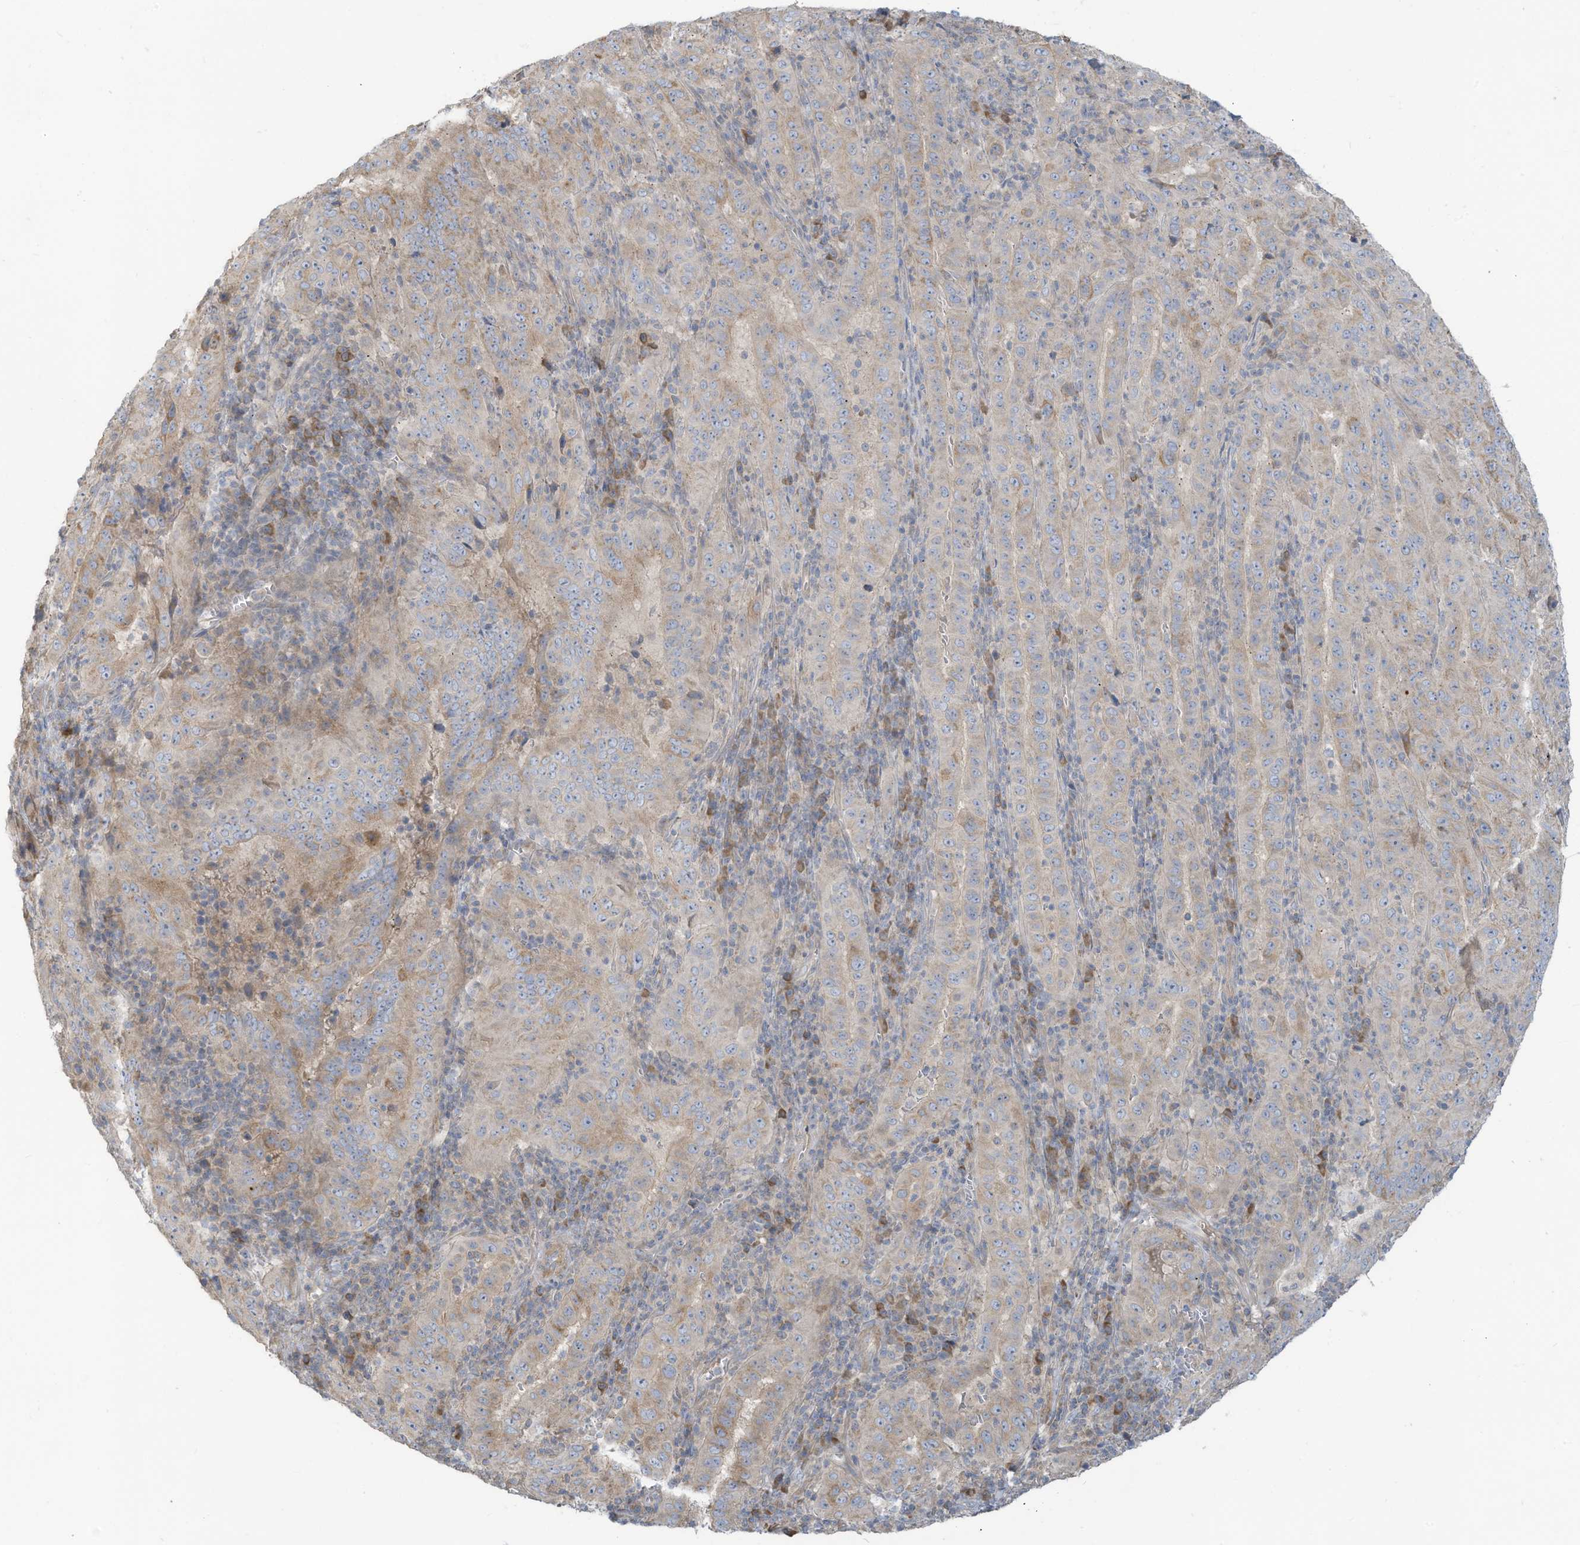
{"staining": {"intensity": "moderate", "quantity": "<25%", "location": "cytoplasmic/membranous"}, "tissue": "pancreatic cancer", "cell_type": "Tumor cells", "image_type": "cancer", "snomed": [{"axis": "morphology", "description": "Adenocarcinoma, NOS"}, {"axis": "topography", "description": "Pancreas"}], "caption": "Pancreatic cancer tissue displays moderate cytoplasmic/membranous expression in approximately <25% of tumor cells, visualized by immunohistochemistry.", "gene": "GTPBP2", "patient": {"sex": "male", "age": 63}}